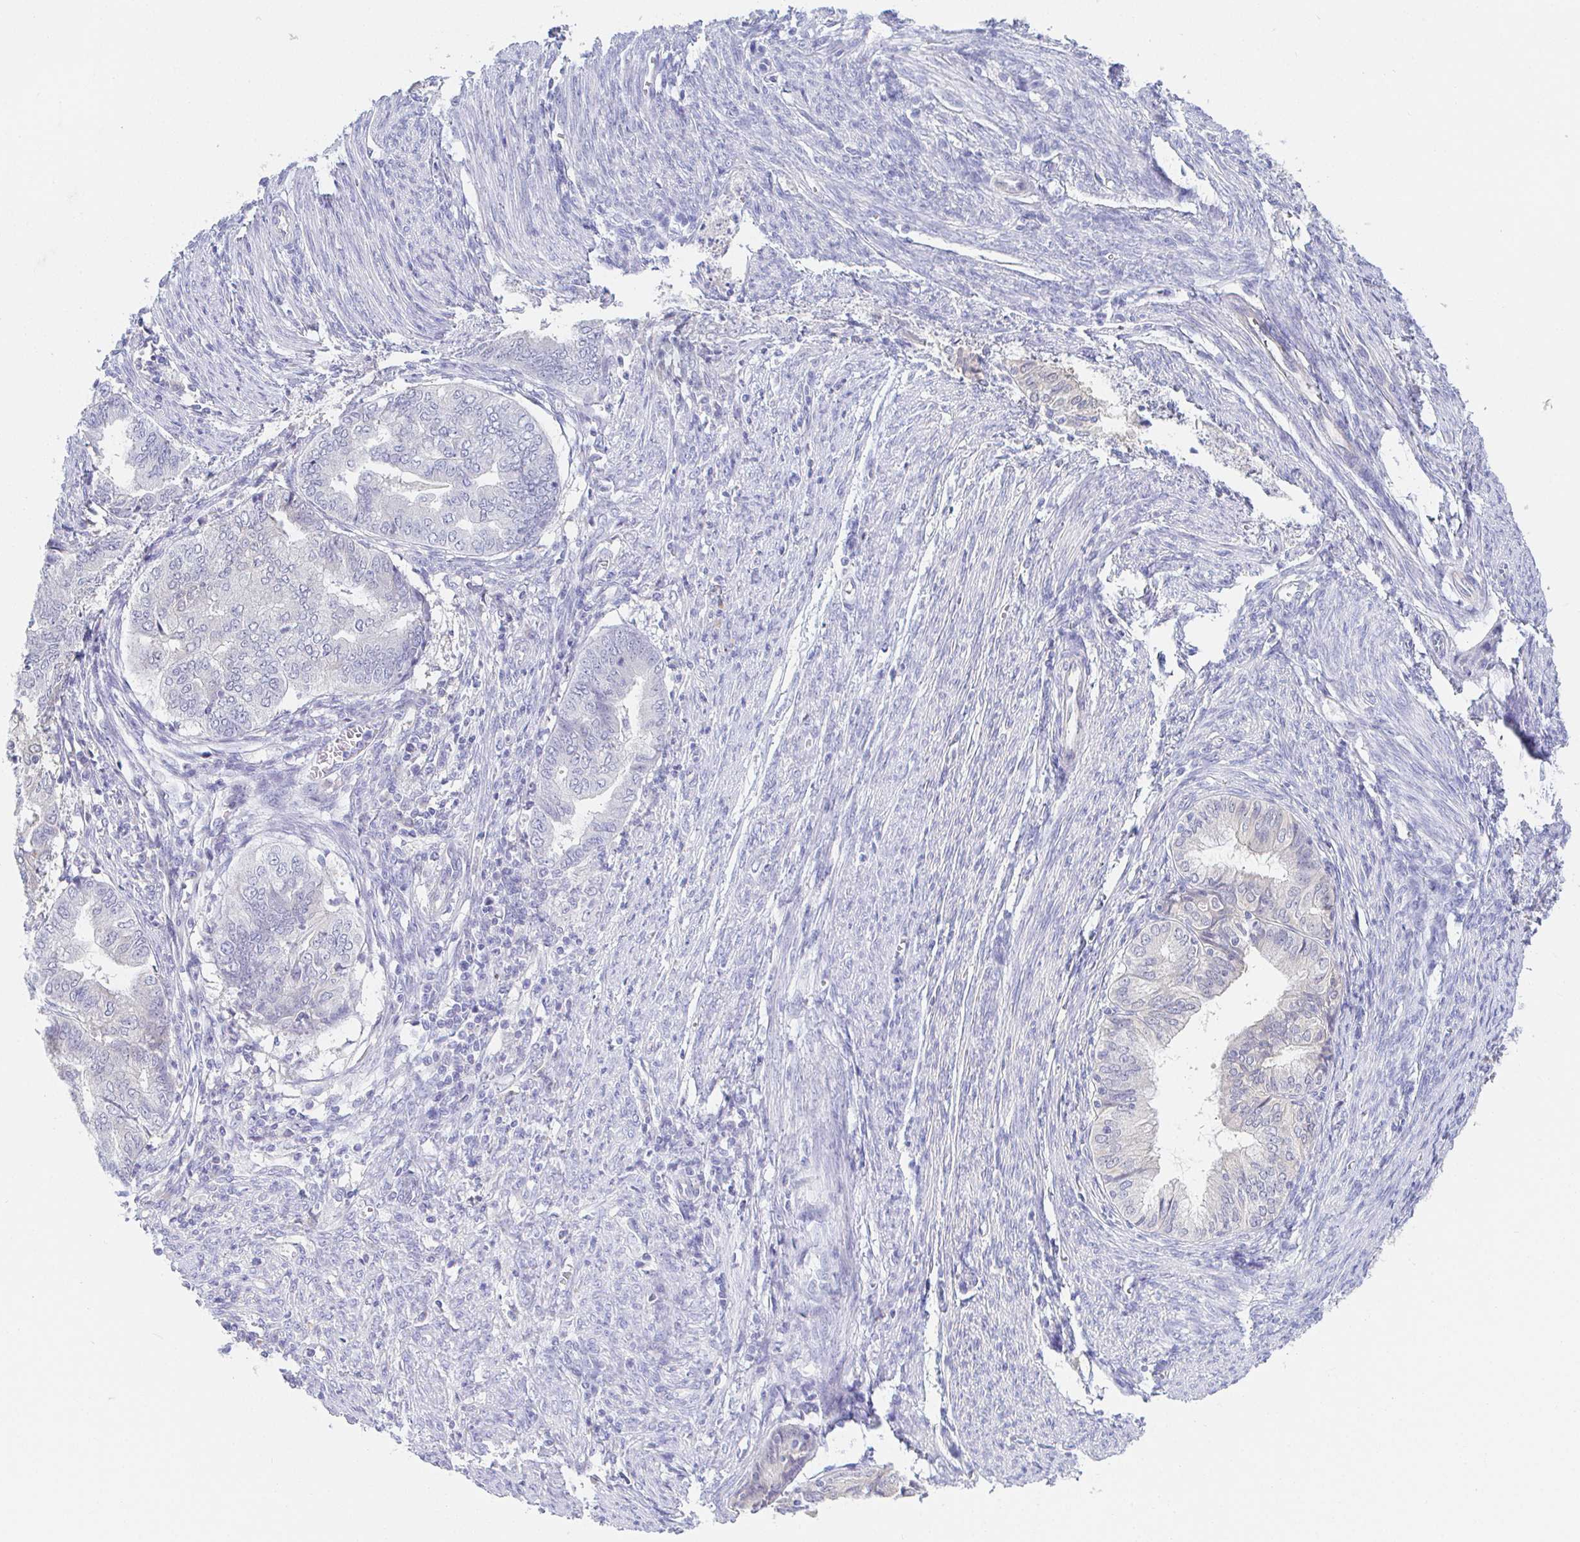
{"staining": {"intensity": "negative", "quantity": "none", "location": "none"}, "tissue": "endometrial cancer", "cell_type": "Tumor cells", "image_type": "cancer", "snomed": [{"axis": "morphology", "description": "Adenocarcinoma, NOS"}, {"axis": "topography", "description": "Endometrium"}], "caption": "An immunohistochemistry (IHC) histopathology image of endometrial cancer is shown. There is no staining in tumor cells of endometrial cancer.", "gene": "PDE6B", "patient": {"sex": "female", "age": 79}}